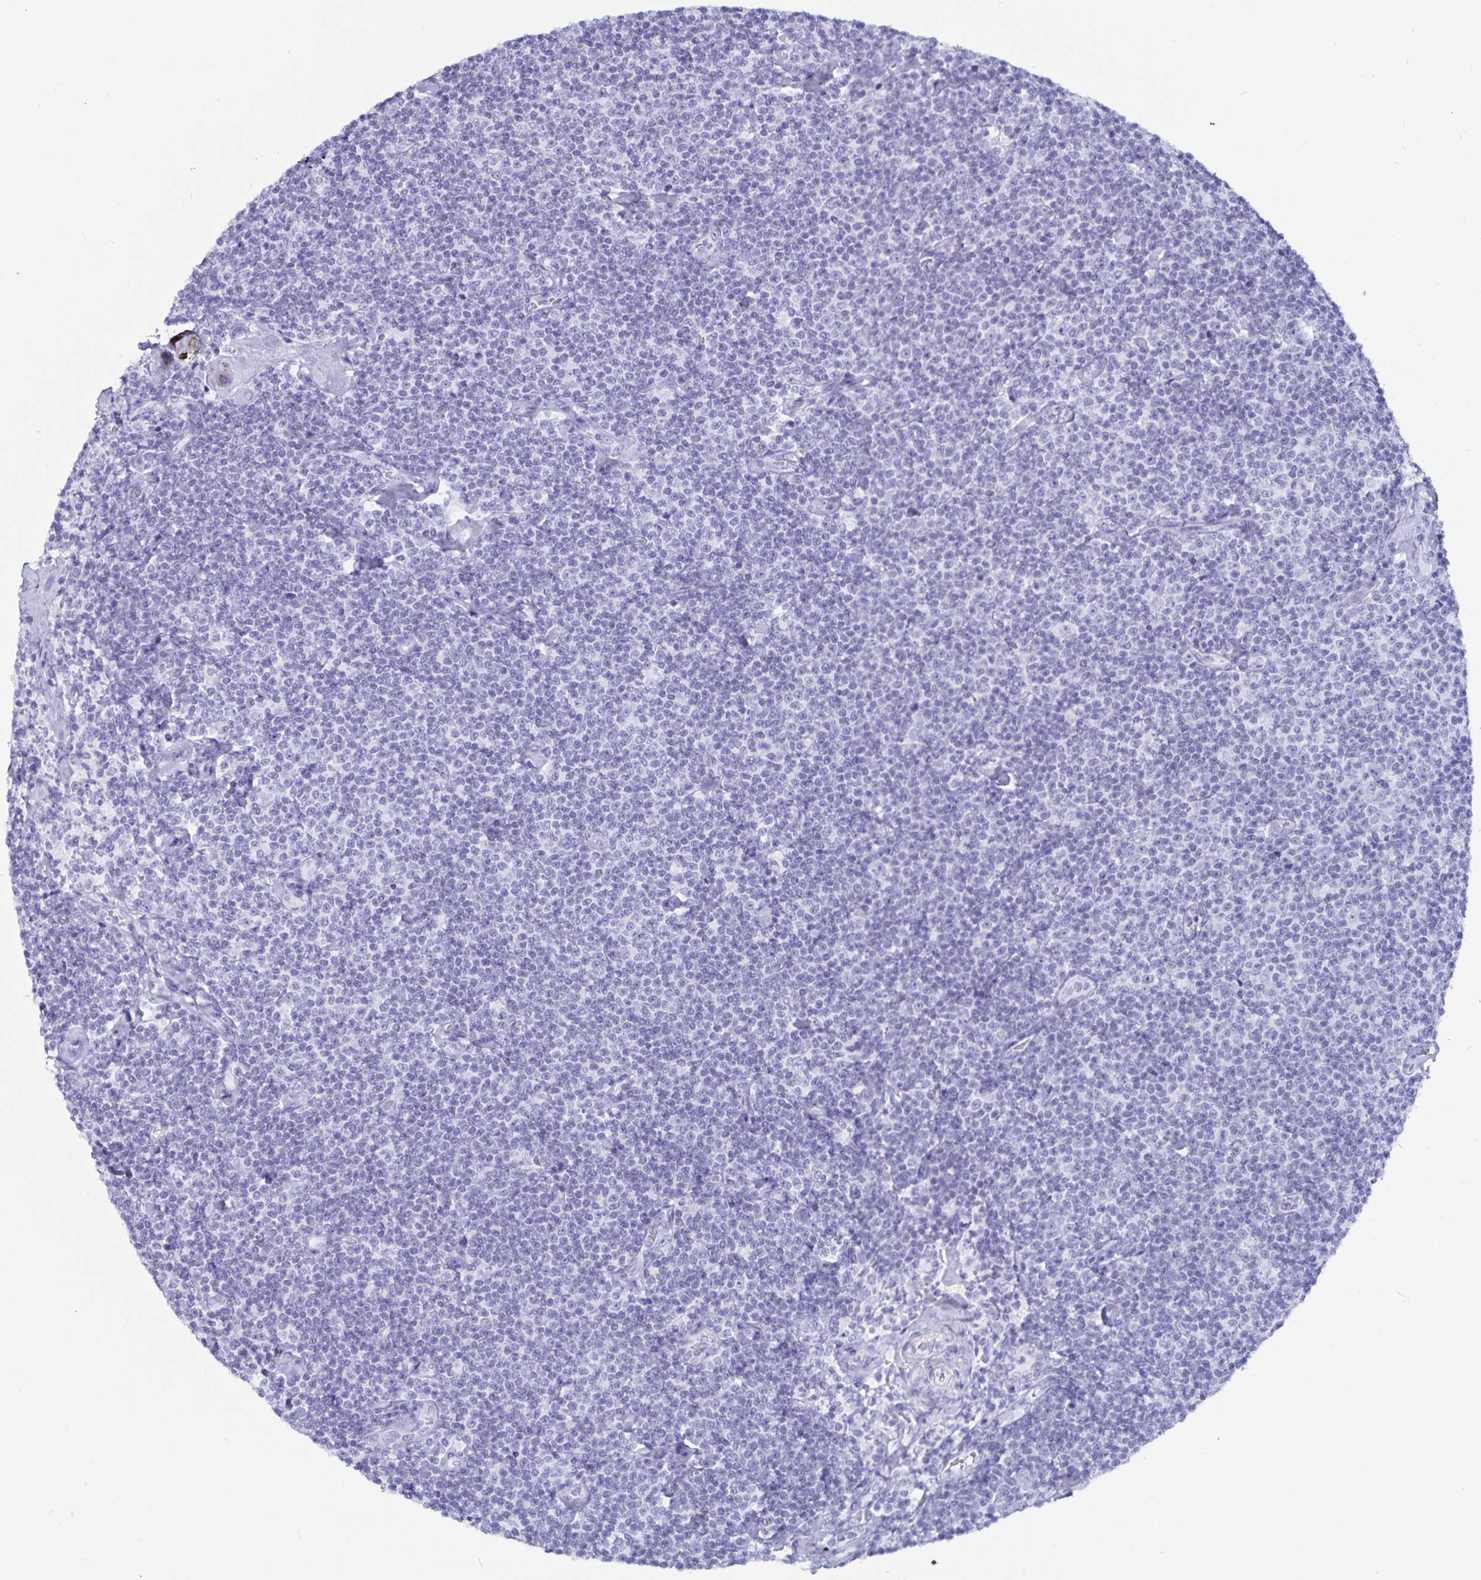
{"staining": {"intensity": "negative", "quantity": "none", "location": "none"}, "tissue": "lymphoma", "cell_type": "Tumor cells", "image_type": "cancer", "snomed": [{"axis": "morphology", "description": "Malignant lymphoma, non-Hodgkin's type, Low grade"}, {"axis": "topography", "description": "Lymph node"}], "caption": "The immunohistochemistry (IHC) histopathology image has no significant expression in tumor cells of lymphoma tissue. Nuclei are stained in blue.", "gene": "GPR137", "patient": {"sex": "male", "age": 81}}